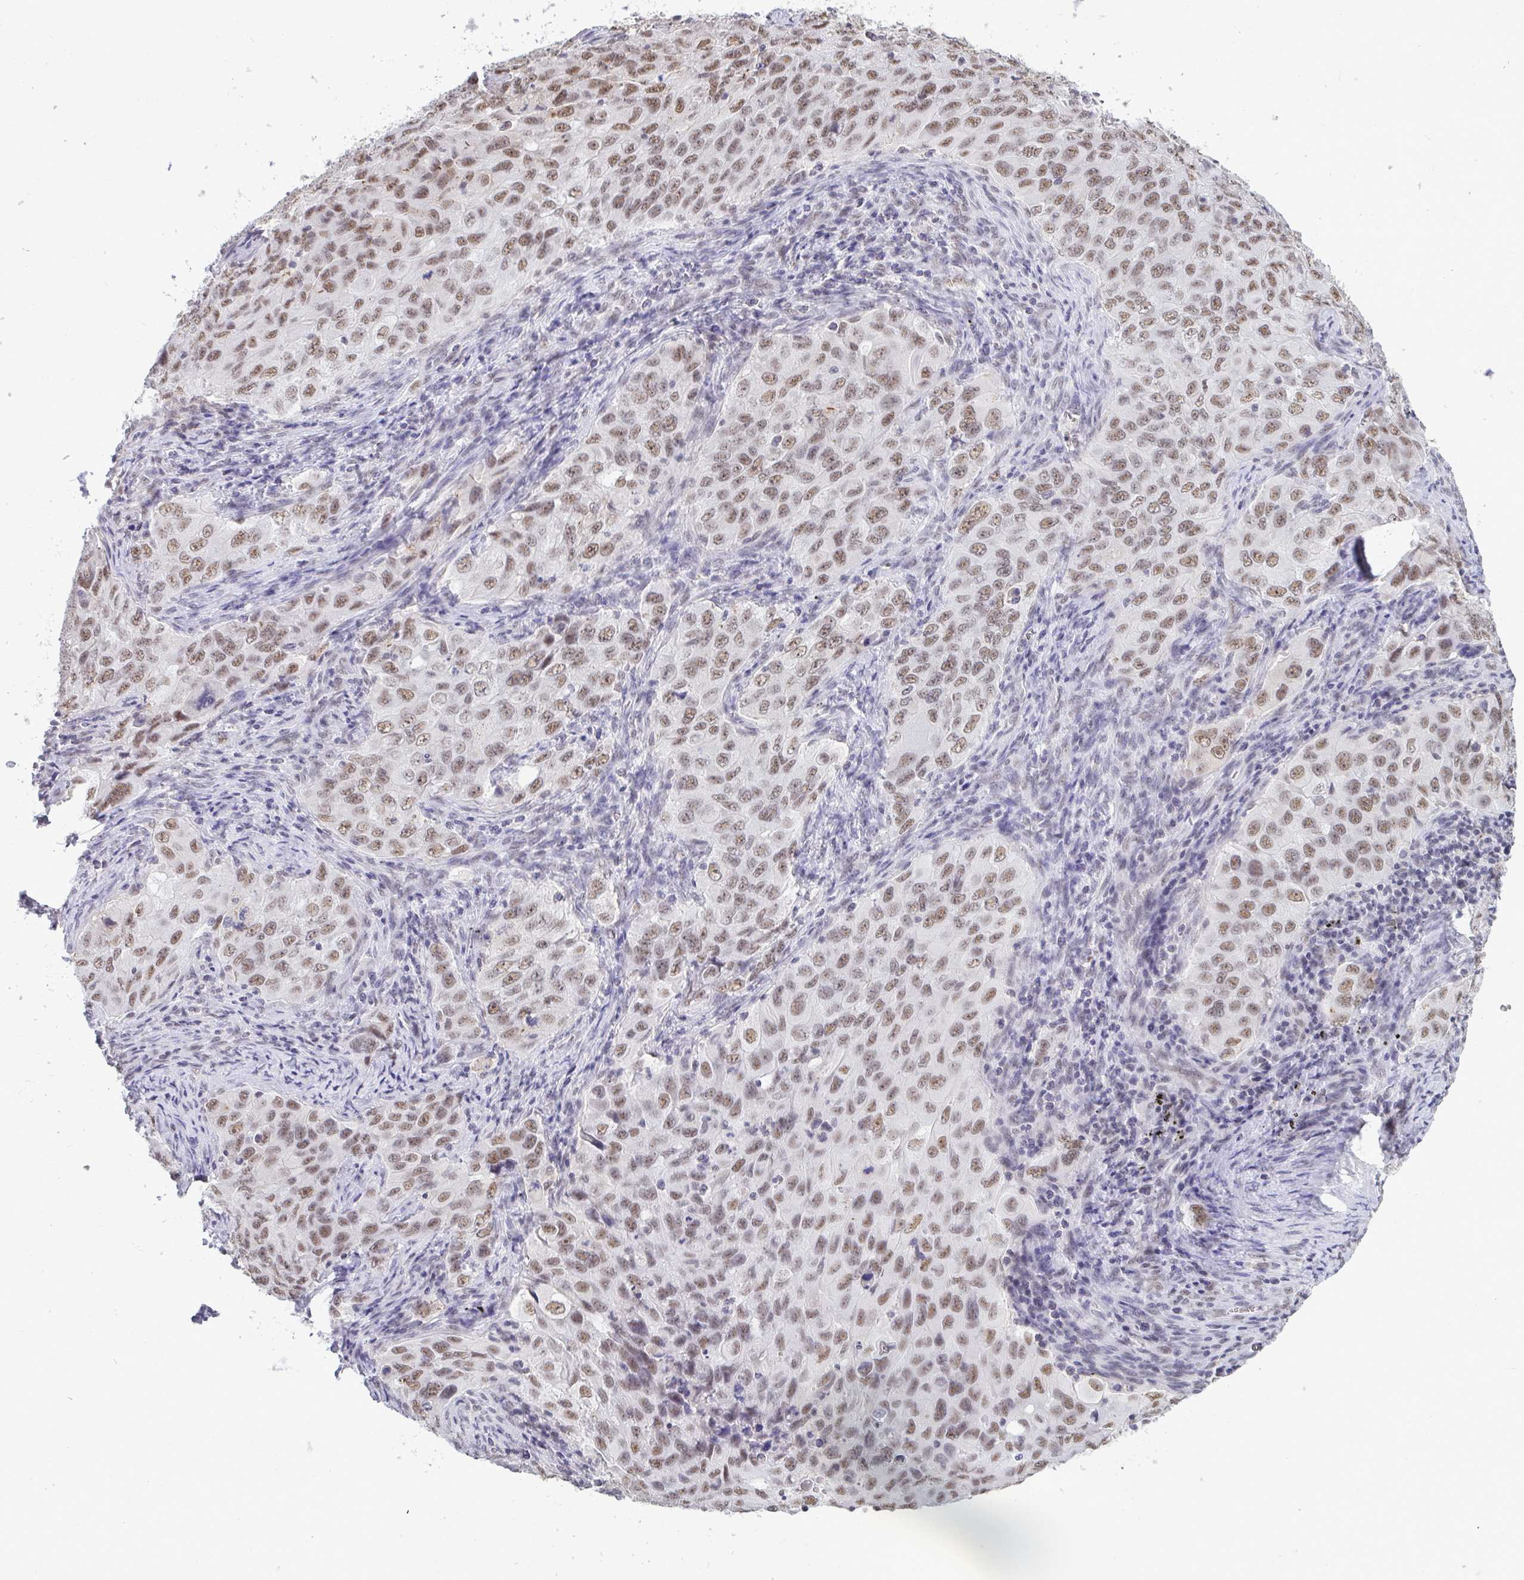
{"staining": {"intensity": "moderate", "quantity": ">75%", "location": "nuclear"}, "tissue": "lung cancer", "cell_type": "Tumor cells", "image_type": "cancer", "snomed": [{"axis": "morphology", "description": "Adenocarcinoma, NOS"}, {"axis": "morphology", "description": "Adenocarcinoma, metastatic, NOS"}, {"axis": "topography", "description": "Lymph node"}, {"axis": "topography", "description": "Lung"}], "caption": "Lung cancer (metastatic adenocarcinoma) stained with immunohistochemistry demonstrates moderate nuclear positivity in about >75% of tumor cells. Using DAB (brown) and hematoxylin (blue) stains, captured at high magnification using brightfield microscopy.", "gene": "PUF60", "patient": {"sex": "female", "age": 42}}